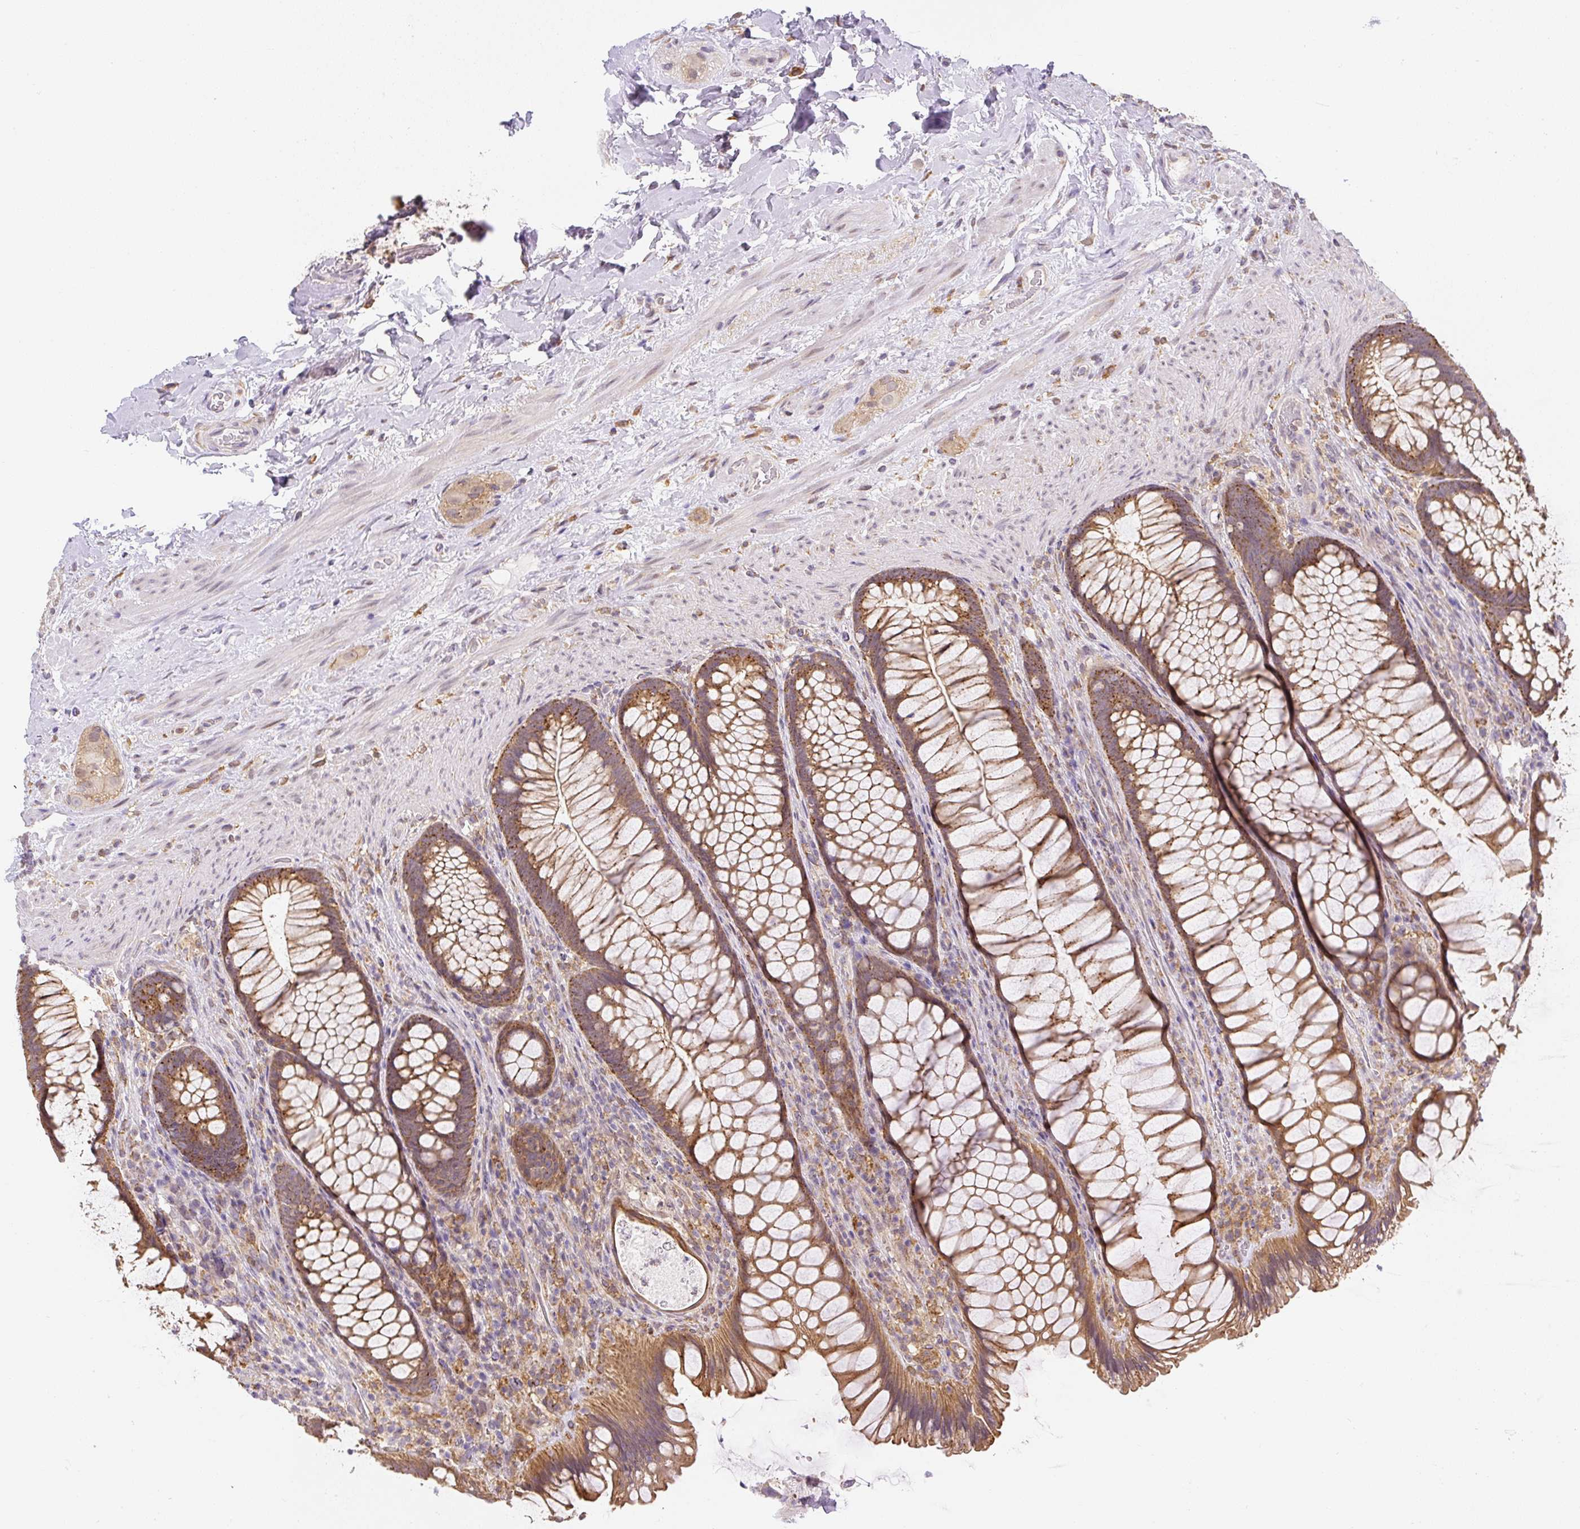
{"staining": {"intensity": "moderate", "quantity": ">75%", "location": "cytoplasmic/membranous"}, "tissue": "rectum", "cell_type": "Glandular cells", "image_type": "normal", "snomed": [{"axis": "morphology", "description": "Normal tissue, NOS"}, {"axis": "topography", "description": "Rectum"}], "caption": "An immunohistochemistry histopathology image of normal tissue is shown. Protein staining in brown highlights moderate cytoplasmic/membranous positivity in rectum within glandular cells. (IHC, brightfield microscopy, high magnification).", "gene": "PLA2G4A", "patient": {"sex": "male", "age": 53}}